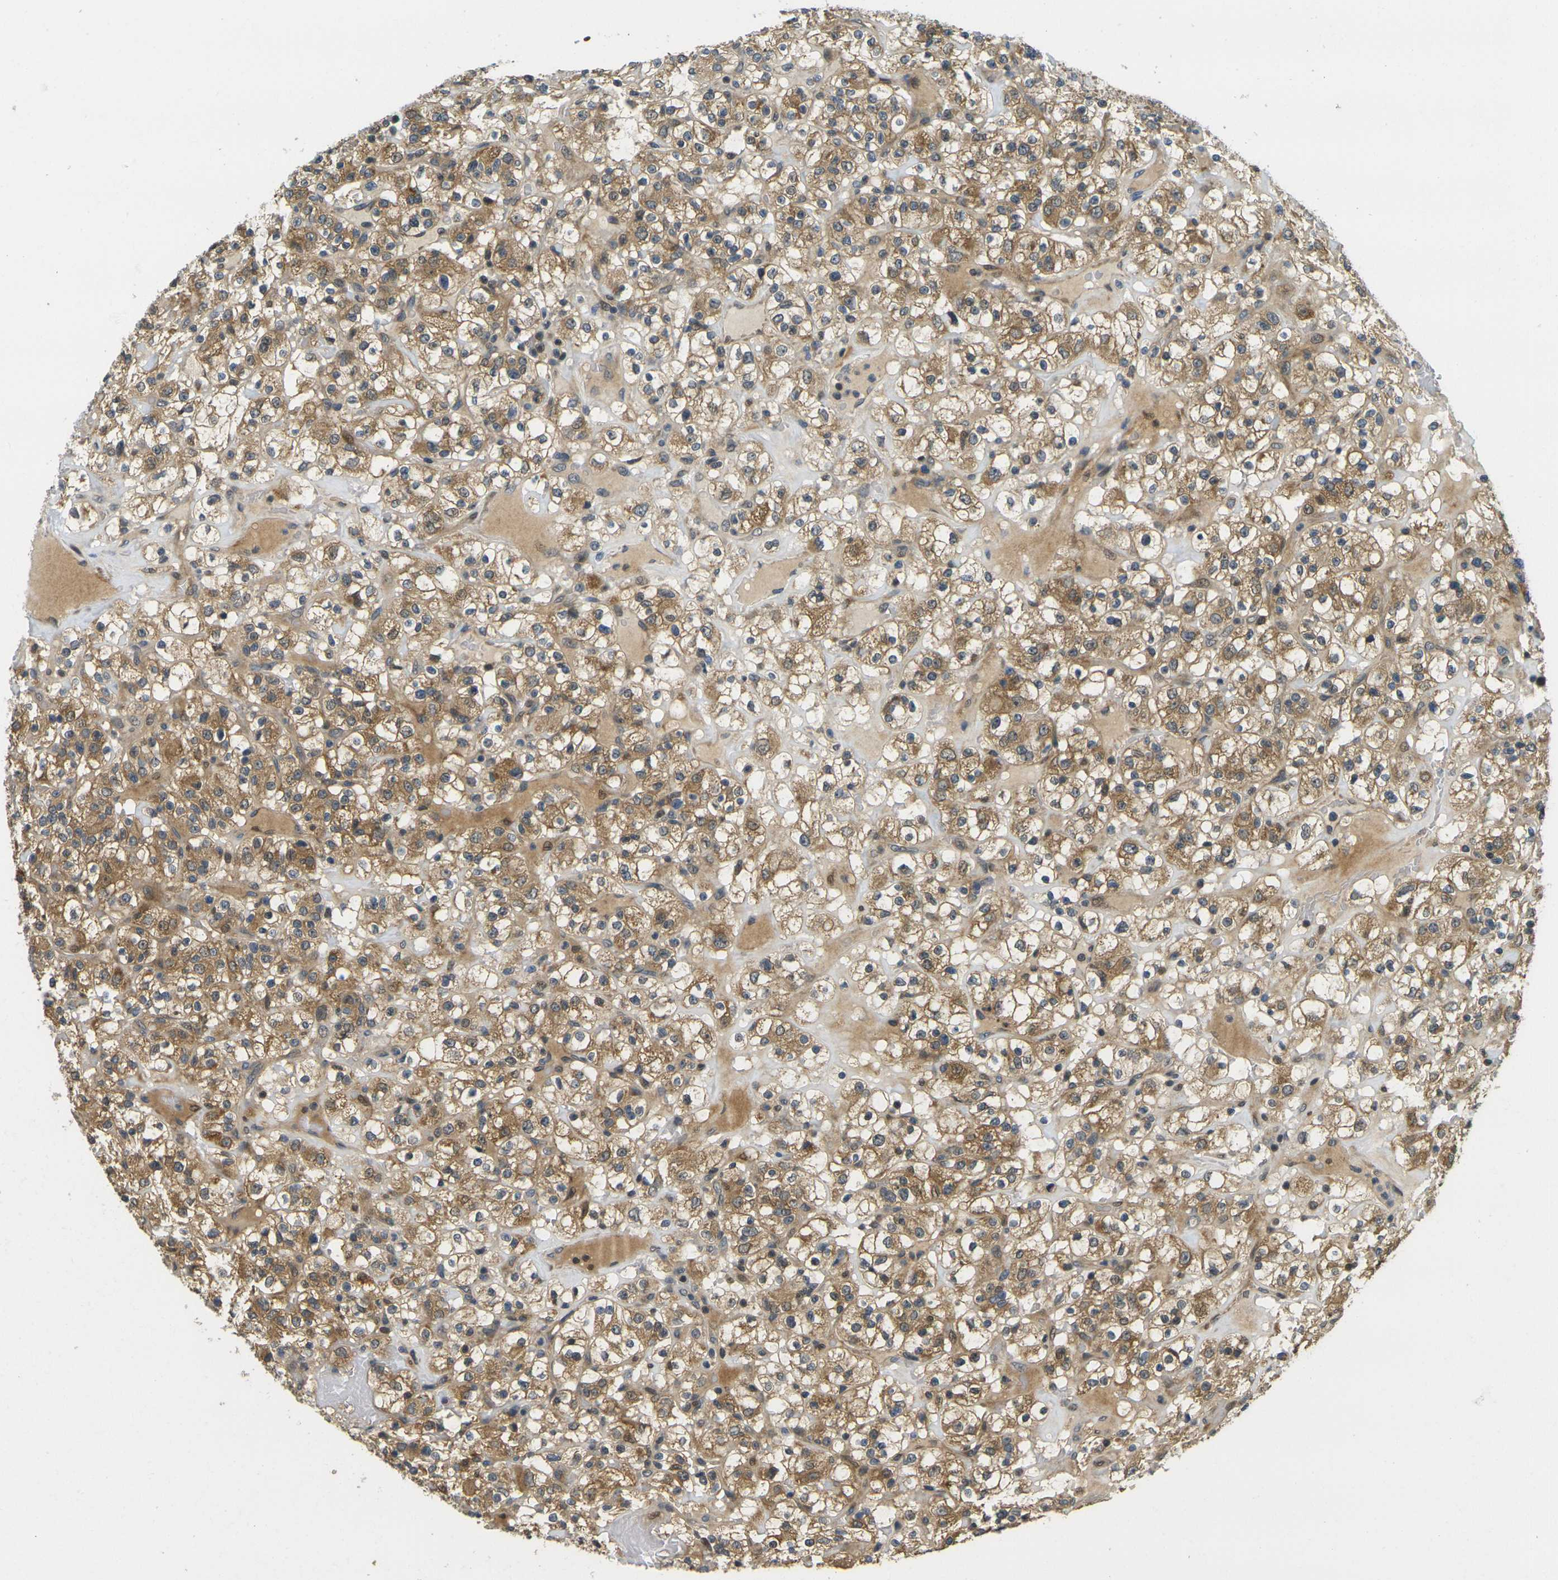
{"staining": {"intensity": "moderate", "quantity": ">75%", "location": "cytoplasmic/membranous"}, "tissue": "renal cancer", "cell_type": "Tumor cells", "image_type": "cancer", "snomed": [{"axis": "morphology", "description": "Normal tissue, NOS"}, {"axis": "morphology", "description": "Adenocarcinoma, NOS"}, {"axis": "topography", "description": "Kidney"}], "caption": "Brown immunohistochemical staining in human renal cancer exhibits moderate cytoplasmic/membranous positivity in about >75% of tumor cells. (IHC, brightfield microscopy, high magnification).", "gene": "KLHL8", "patient": {"sex": "female", "age": 72}}